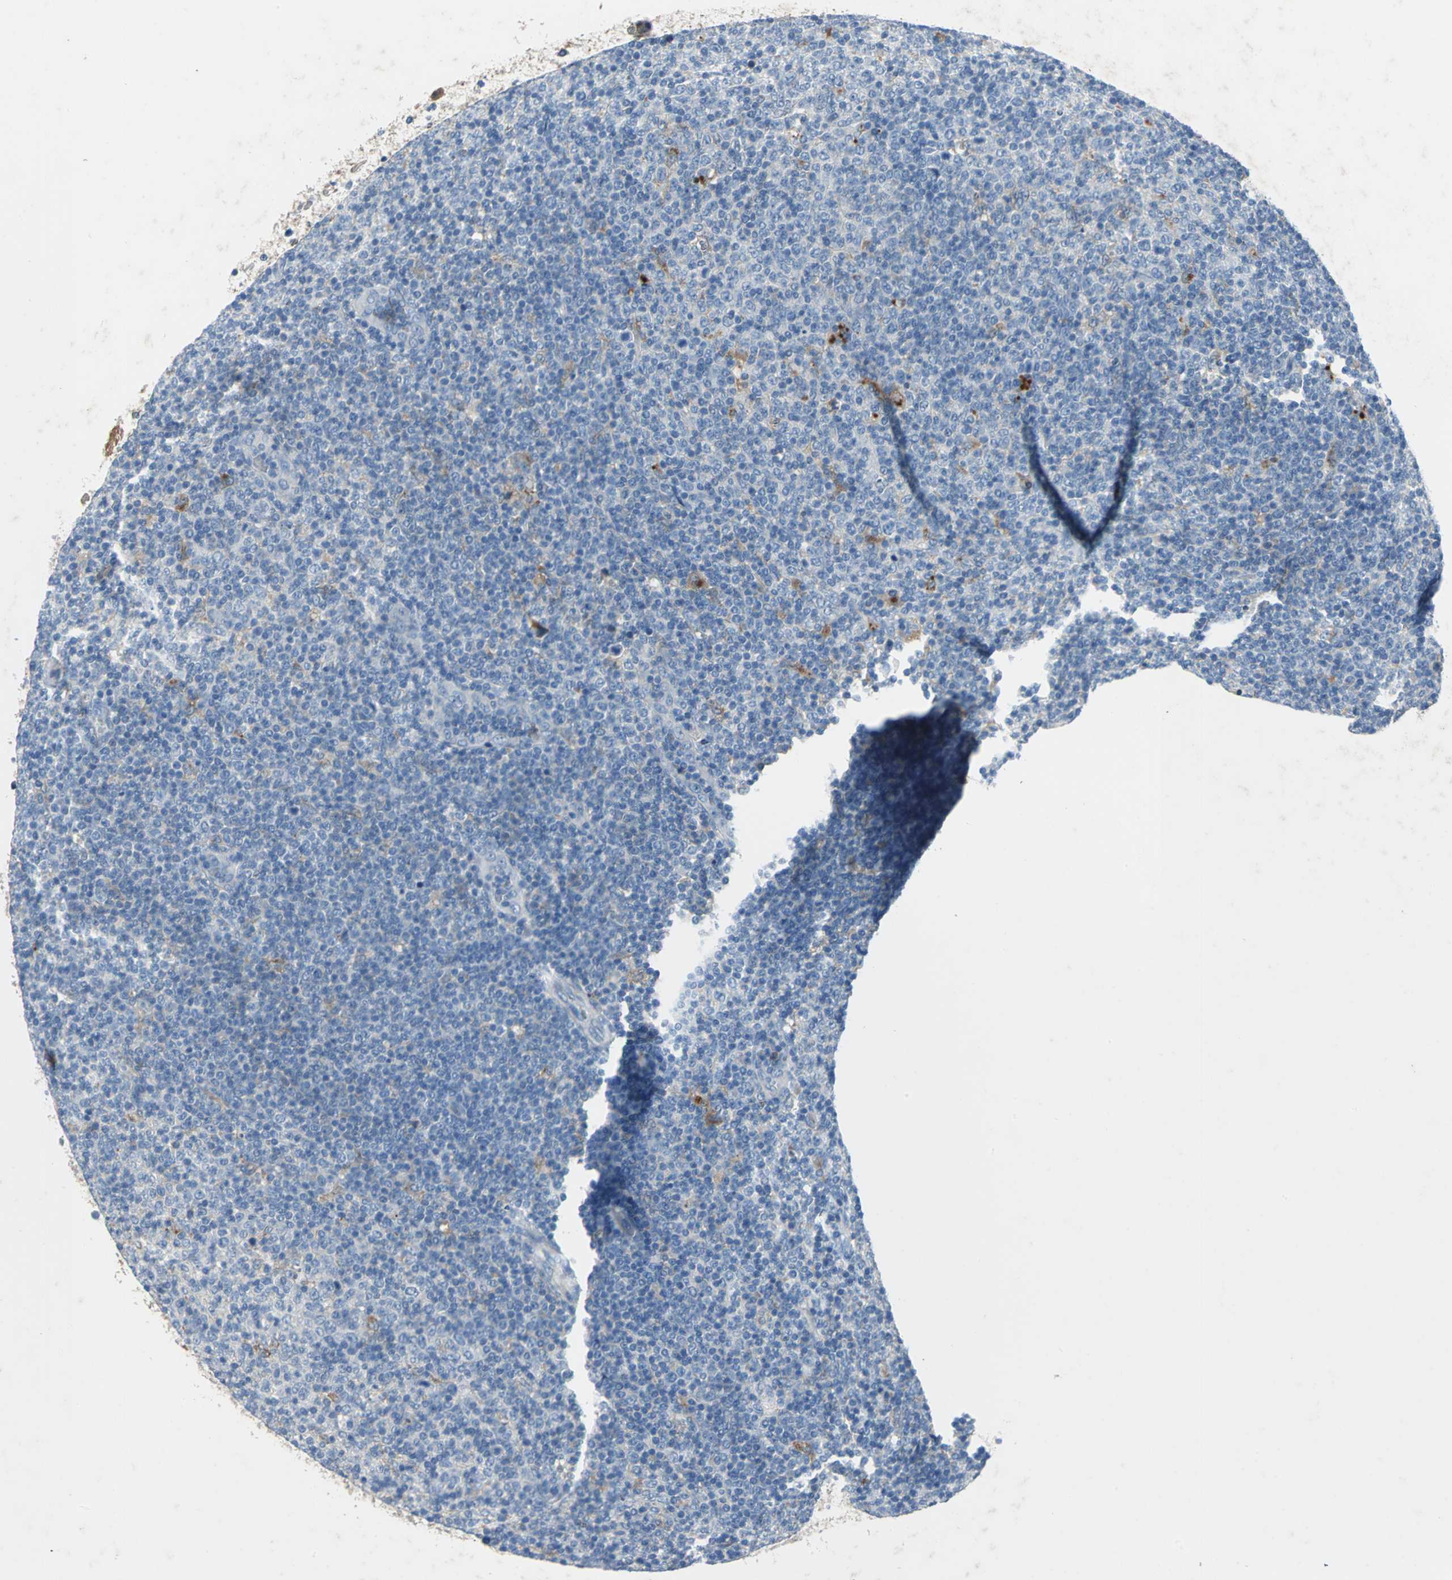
{"staining": {"intensity": "moderate", "quantity": "<25%", "location": "cytoplasmic/membranous"}, "tissue": "lymphoma", "cell_type": "Tumor cells", "image_type": "cancer", "snomed": [{"axis": "morphology", "description": "Malignant lymphoma, non-Hodgkin's type, Low grade"}, {"axis": "topography", "description": "Lymph node"}], "caption": "Moderate cytoplasmic/membranous protein expression is present in about <25% of tumor cells in malignant lymphoma, non-Hodgkin's type (low-grade).", "gene": "PTGDS", "patient": {"sex": "male", "age": 70}}